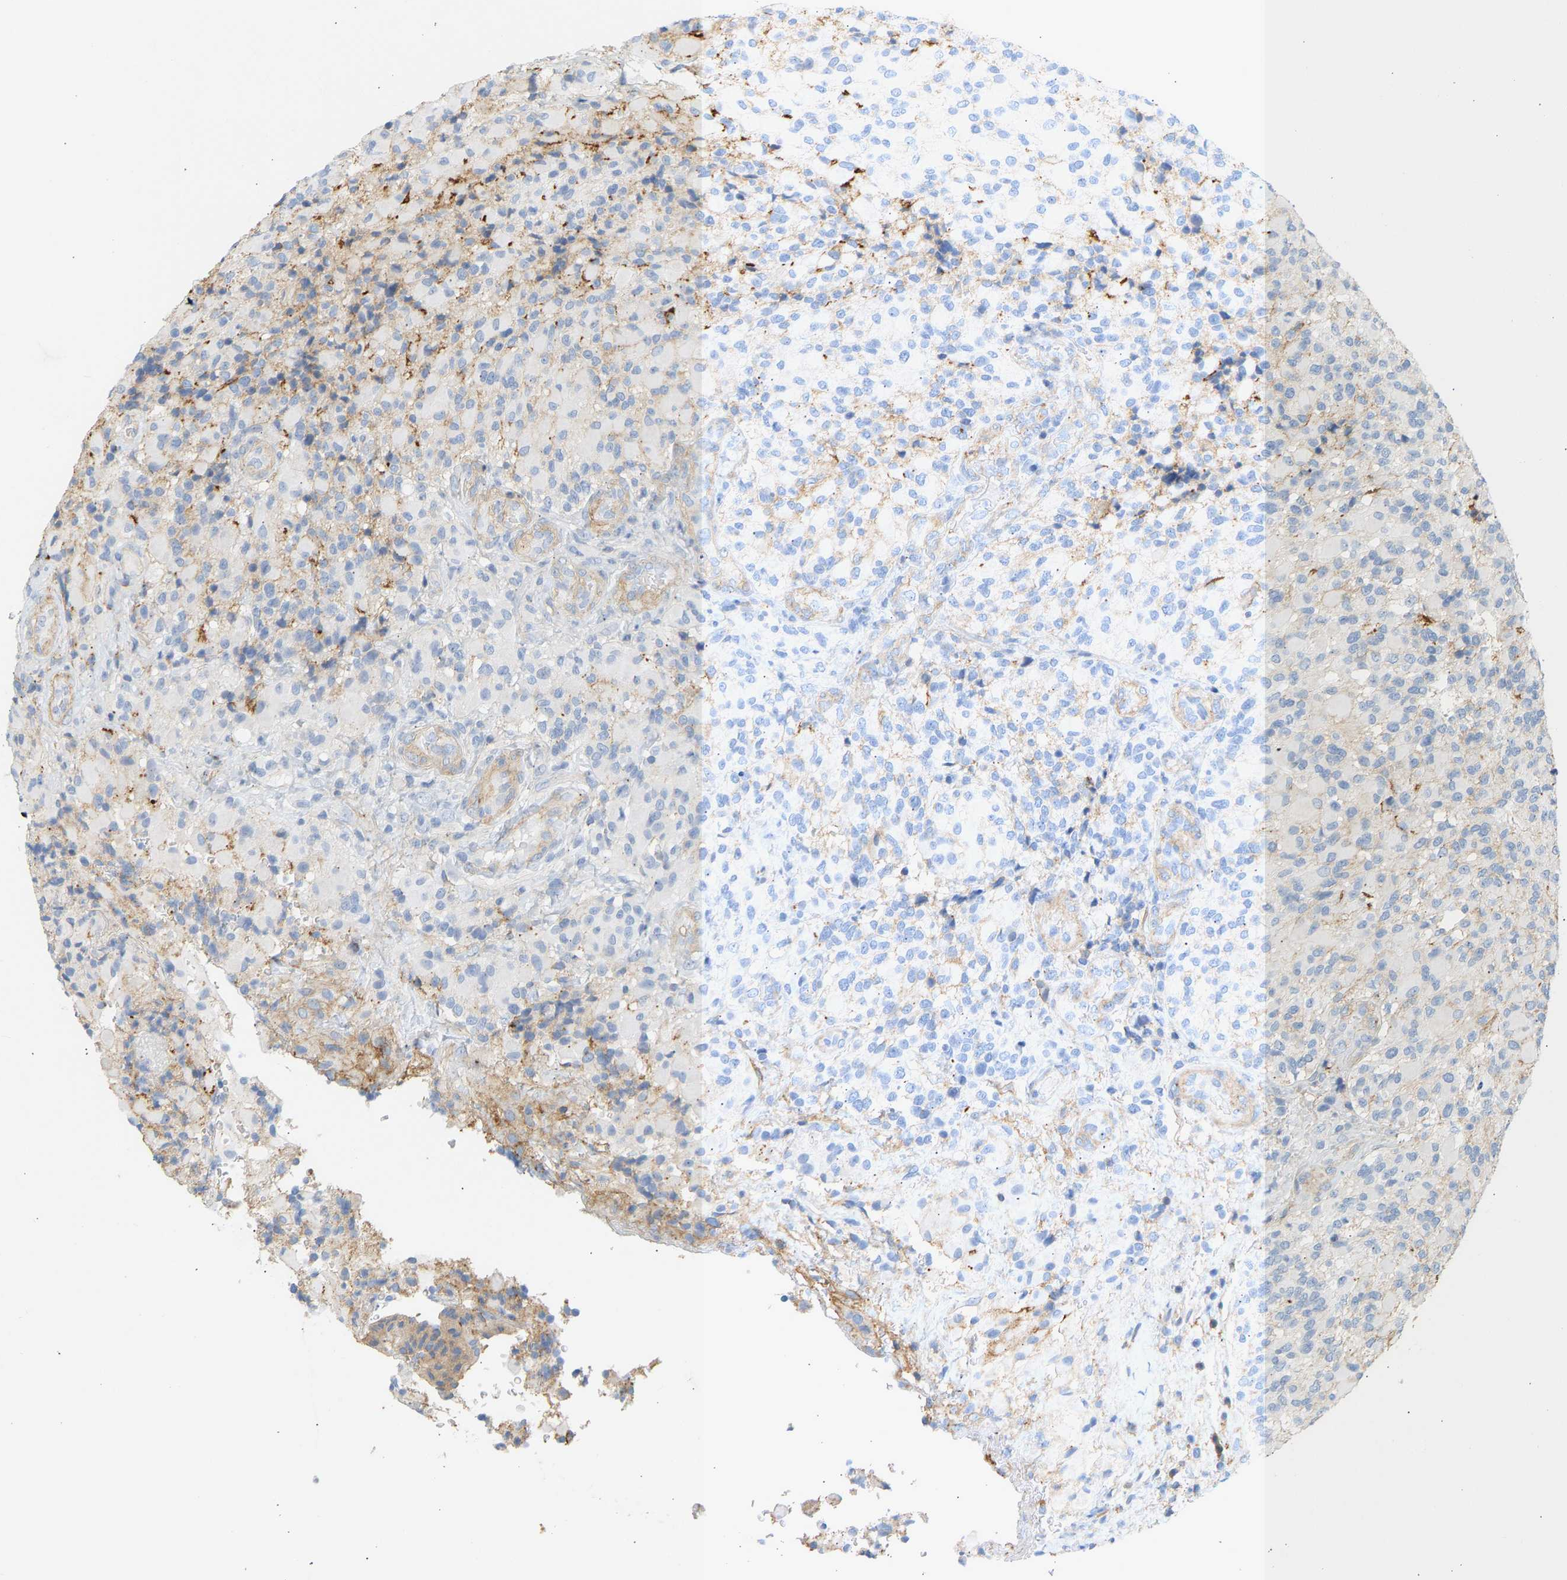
{"staining": {"intensity": "weak", "quantity": "<25%", "location": "cytoplasmic/membranous"}, "tissue": "glioma", "cell_type": "Tumor cells", "image_type": "cancer", "snomed": [{"axis": "morphology", "description": "Glioma, malignant, High grade"}, {"axis": "topography", "description": "Brain"}], "caption": "Immunohistochemistry image of malignant glioma (high-grade) stained for a protein (brown), which displays no positivity in tumor cells.", "gene": "BVES", "patient": {"sex": "male", "age": 71}}